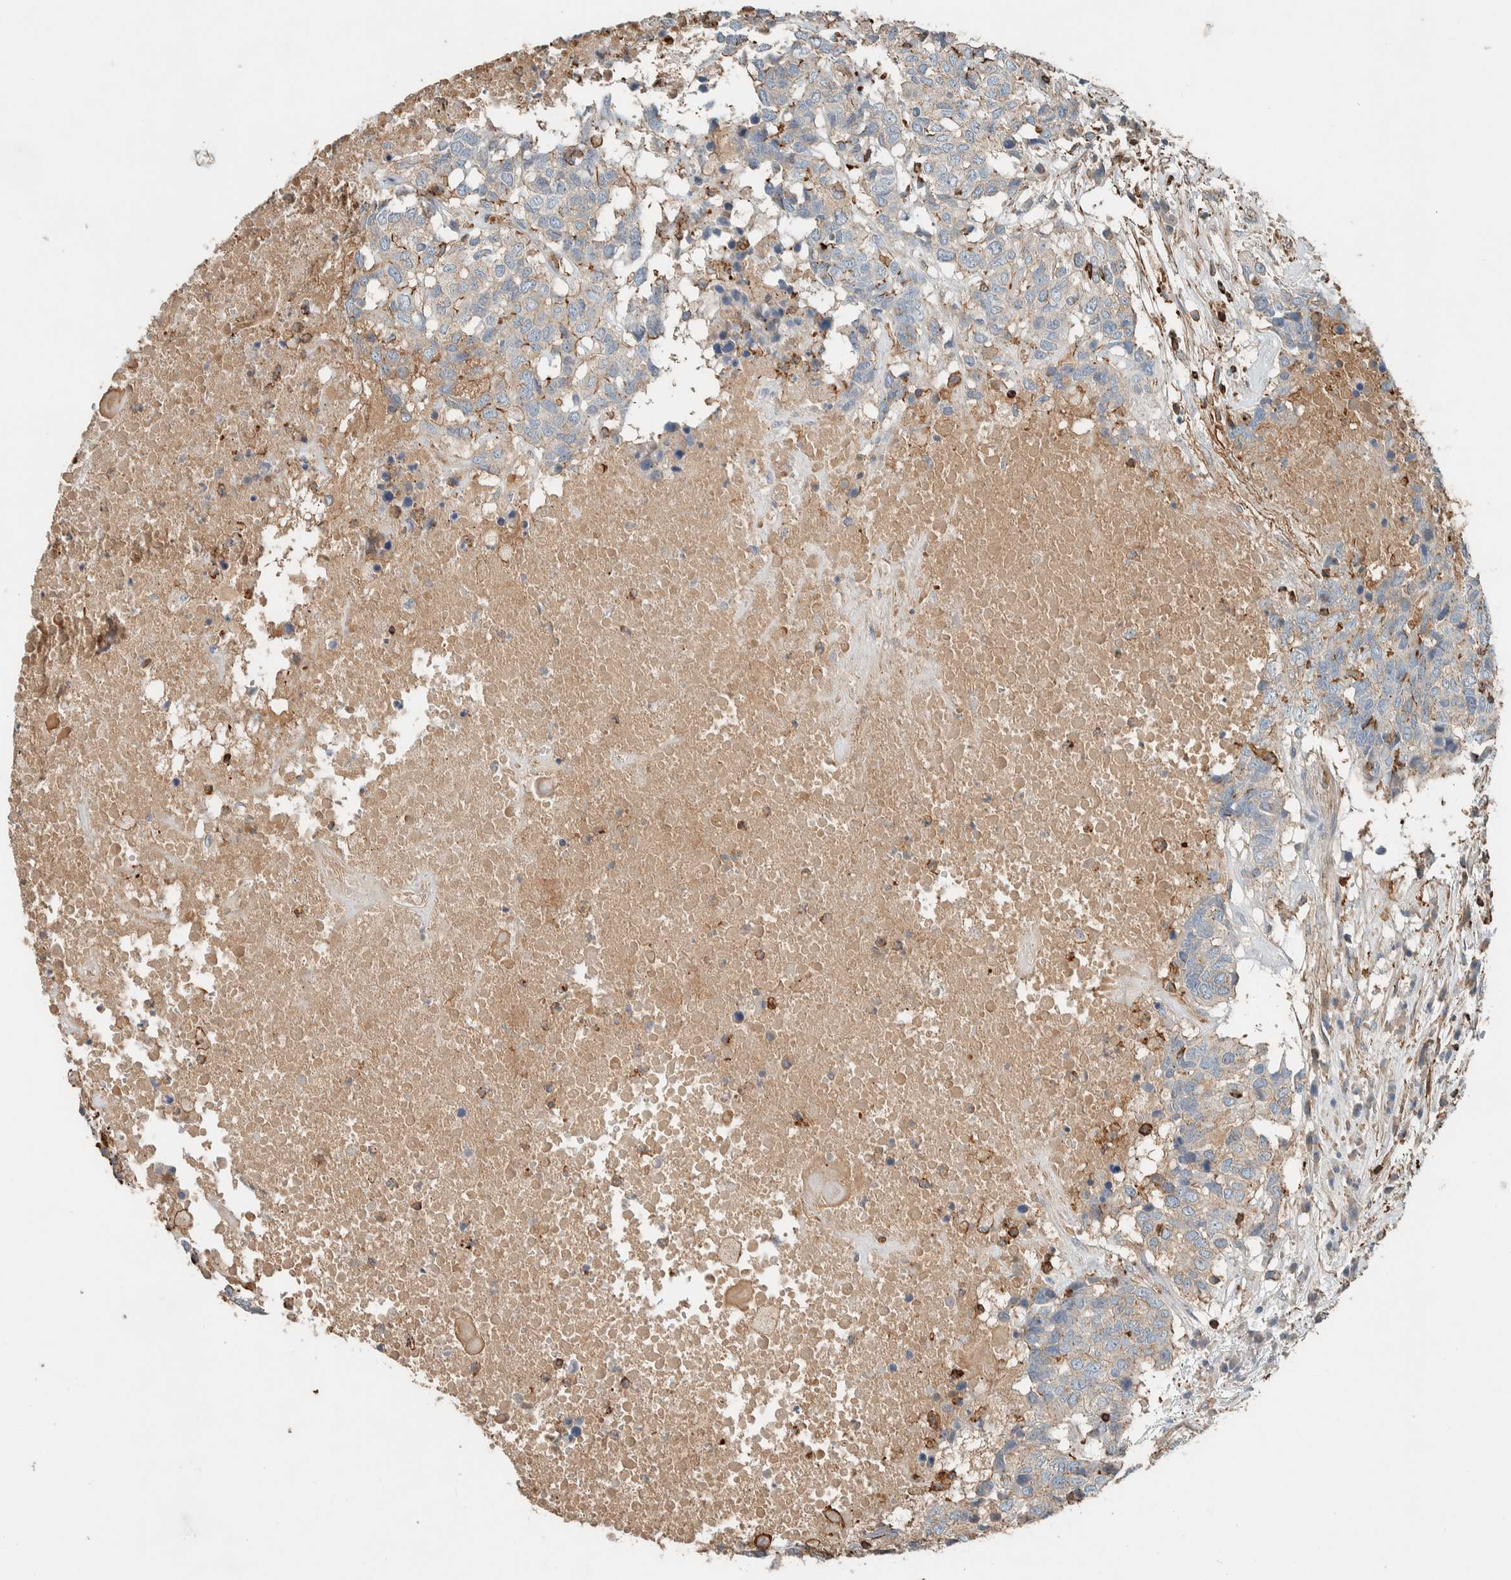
{"staining": {"intensity": "negative", "quantity": "none", "location": "none"}, "tissue": "head and neck cancer", "cell_type": "Tumor cells", "image_type": "cancer", "snomed": [{"axis": "morphology", "description": "Squamous cell carcinoma, NOS"}, {"axis": "topography", "description": "Head-Neck"}], "caption": "The histopathology image exhibits no staining of tumor cells in head and neck cancer (squamous cell carcinoma).", "gene": "CTBP2", "patient": {"sex": "male", "age": 66}}